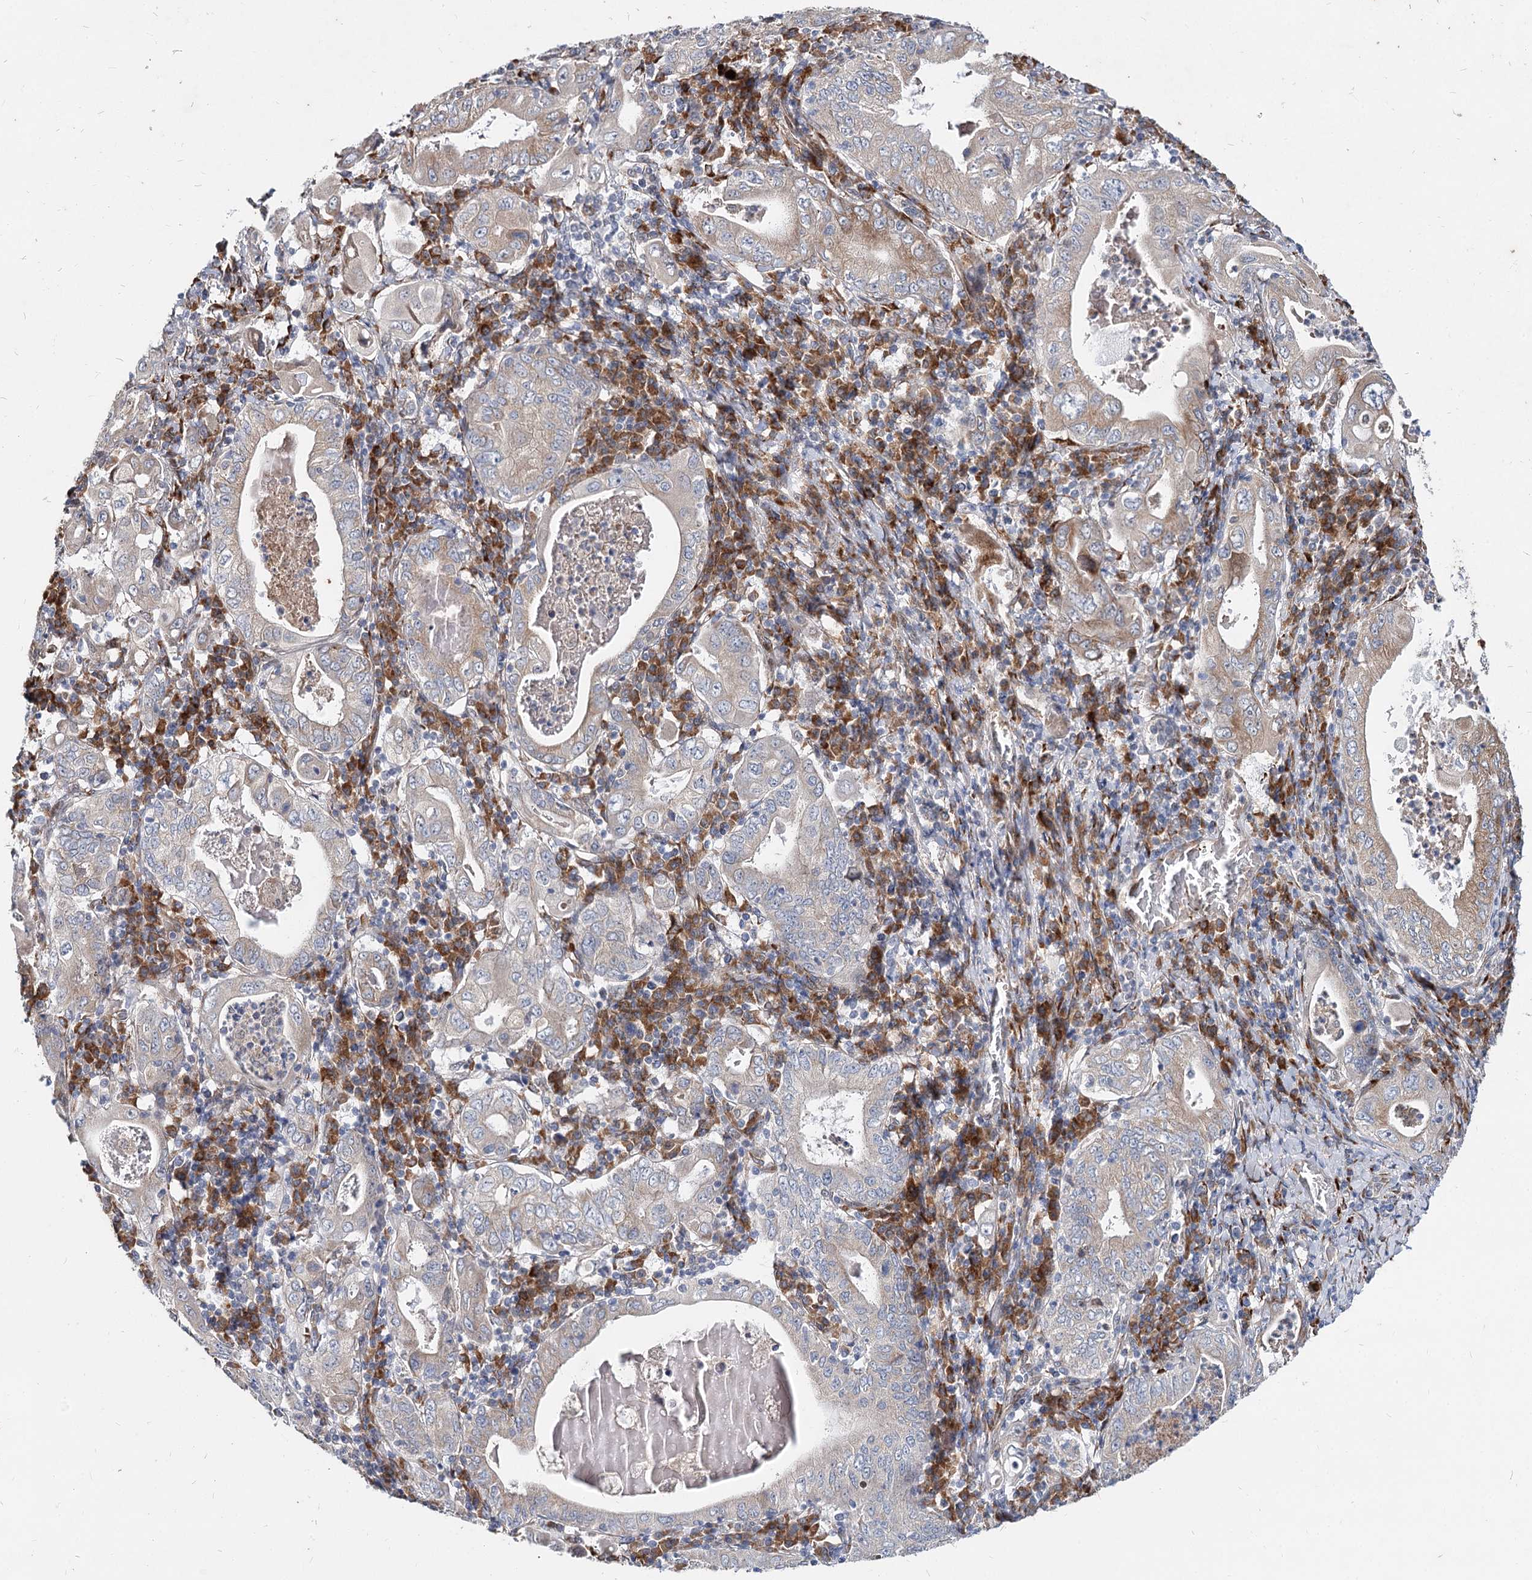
{"staining": {"intensity": "weak", "quantity": "<25%", "location": "cytoplasmic/membranous"}, "tissue": "stomach cancer", "cell_type": "Tumor cells", "image_type": "cancer", "snomed": [{"axis": "morphology", "description": "Normal tissue, NOS"}, {"axis": "morphology", "description": "Adenocarcinoma, NOS"}, {"axis": "topography", "description": "Esophagus"}, {"axis": "topography", "description": "Stomach, upper"}, {"axis": "topography", "description": "Peripheral nerve tissue"}], "caption": "This micrograph is of adenocarcinoma (stomach) stained with immunohistochemistry to label a protein in brown with the nuclei are counter-stained blue. There is no staining in tumor cells.", "gene": "SPART", "patient": {"sex": "male", "age": 62}}